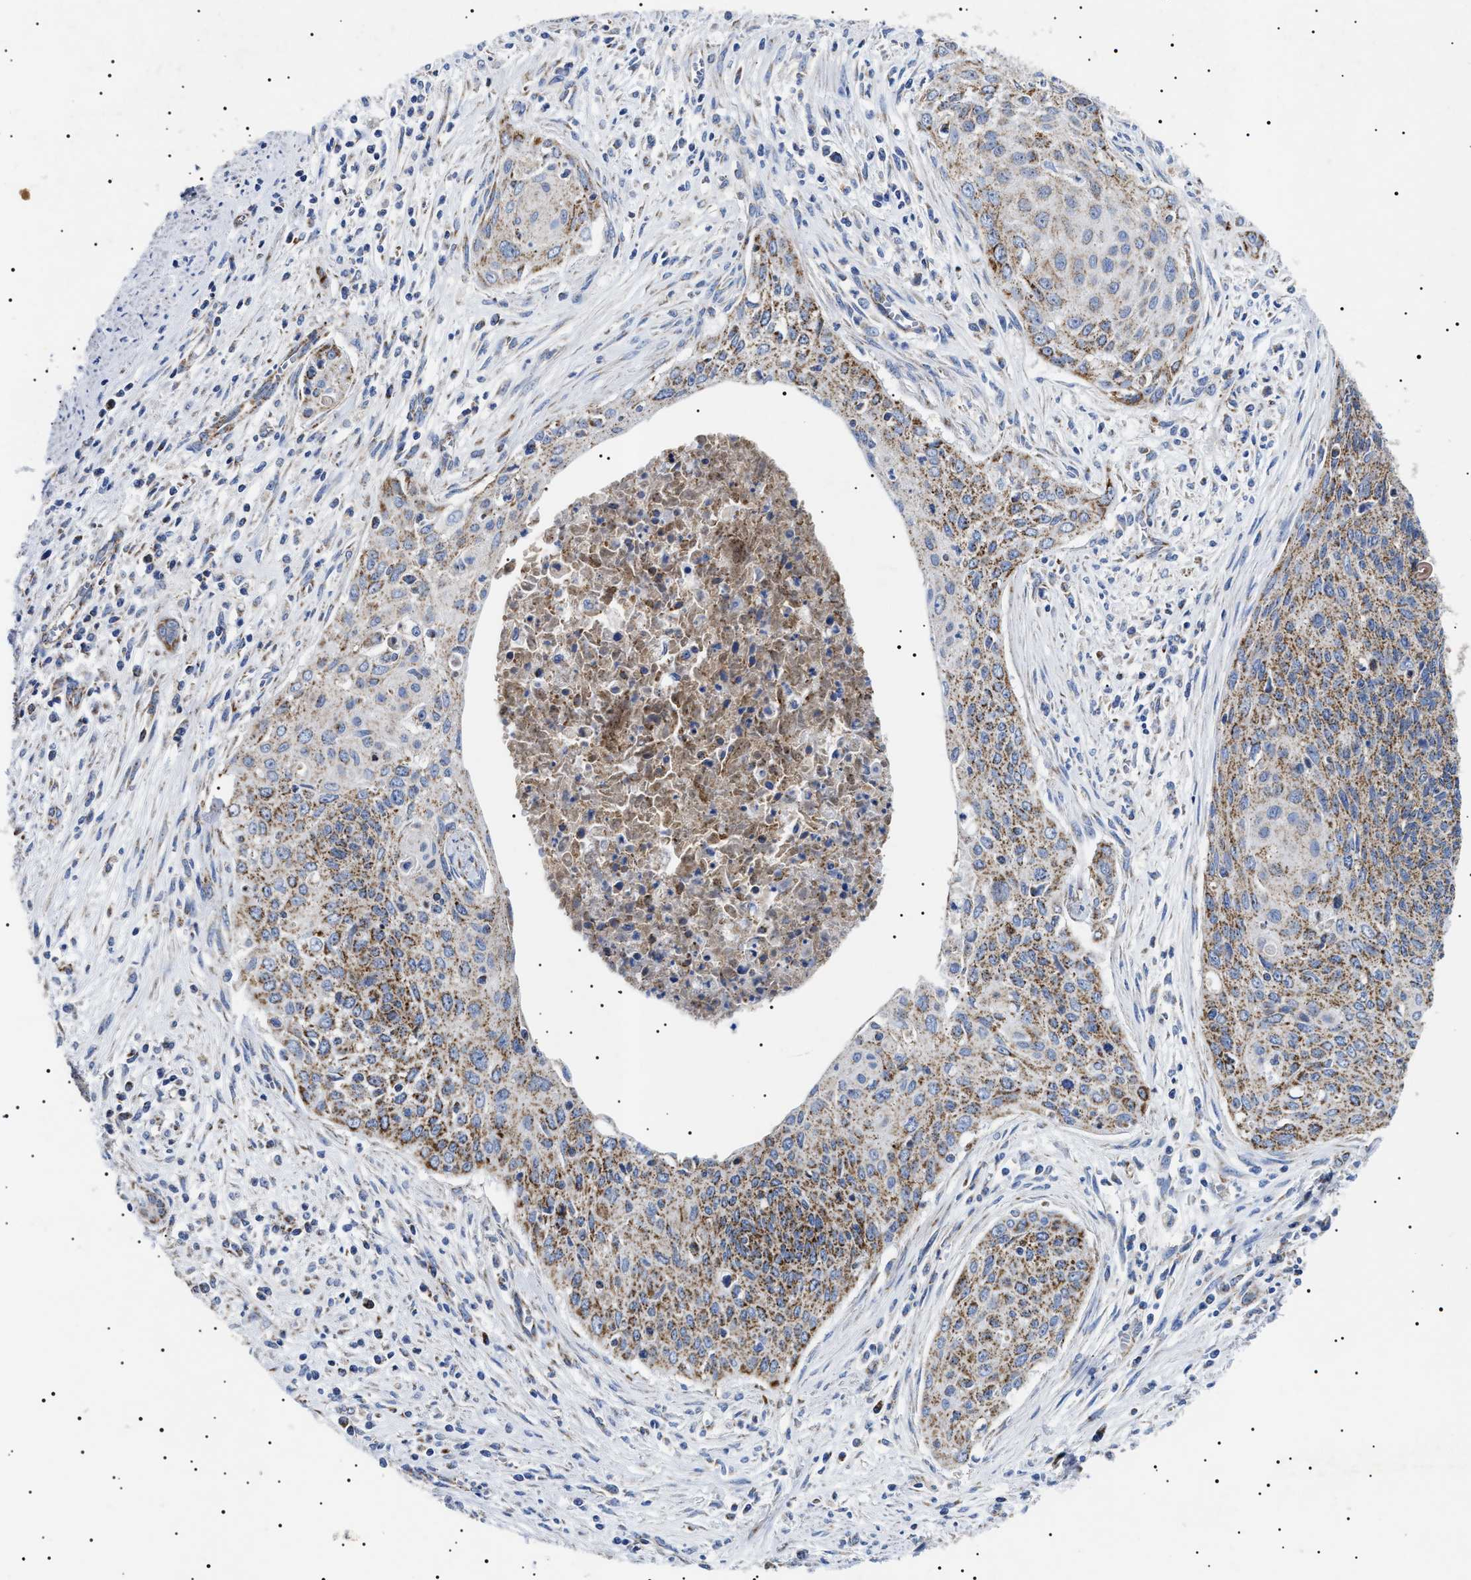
{"staining": {"intensity": "strong", "quantity": ">75%", "location": "cytoplasmic/membranous"}, "tissue": "cervical cancer", "cell_type": "Tumor cells", "image_type": "cancer", "snomed": [{"axis": "morphology", "description": "Squamous cell carcinoma, NOS"}, {"axis": "topography", "description": "Cervix"}], "caption": "Cervical squamous cell carcinoma stained with a brown dye demonstrates strong cytoplasmic/membranous positive staining in approximately >75% of tumor cells.", "gene": "CHRDL2", "patient": {"sex": "female", "age": 55}}